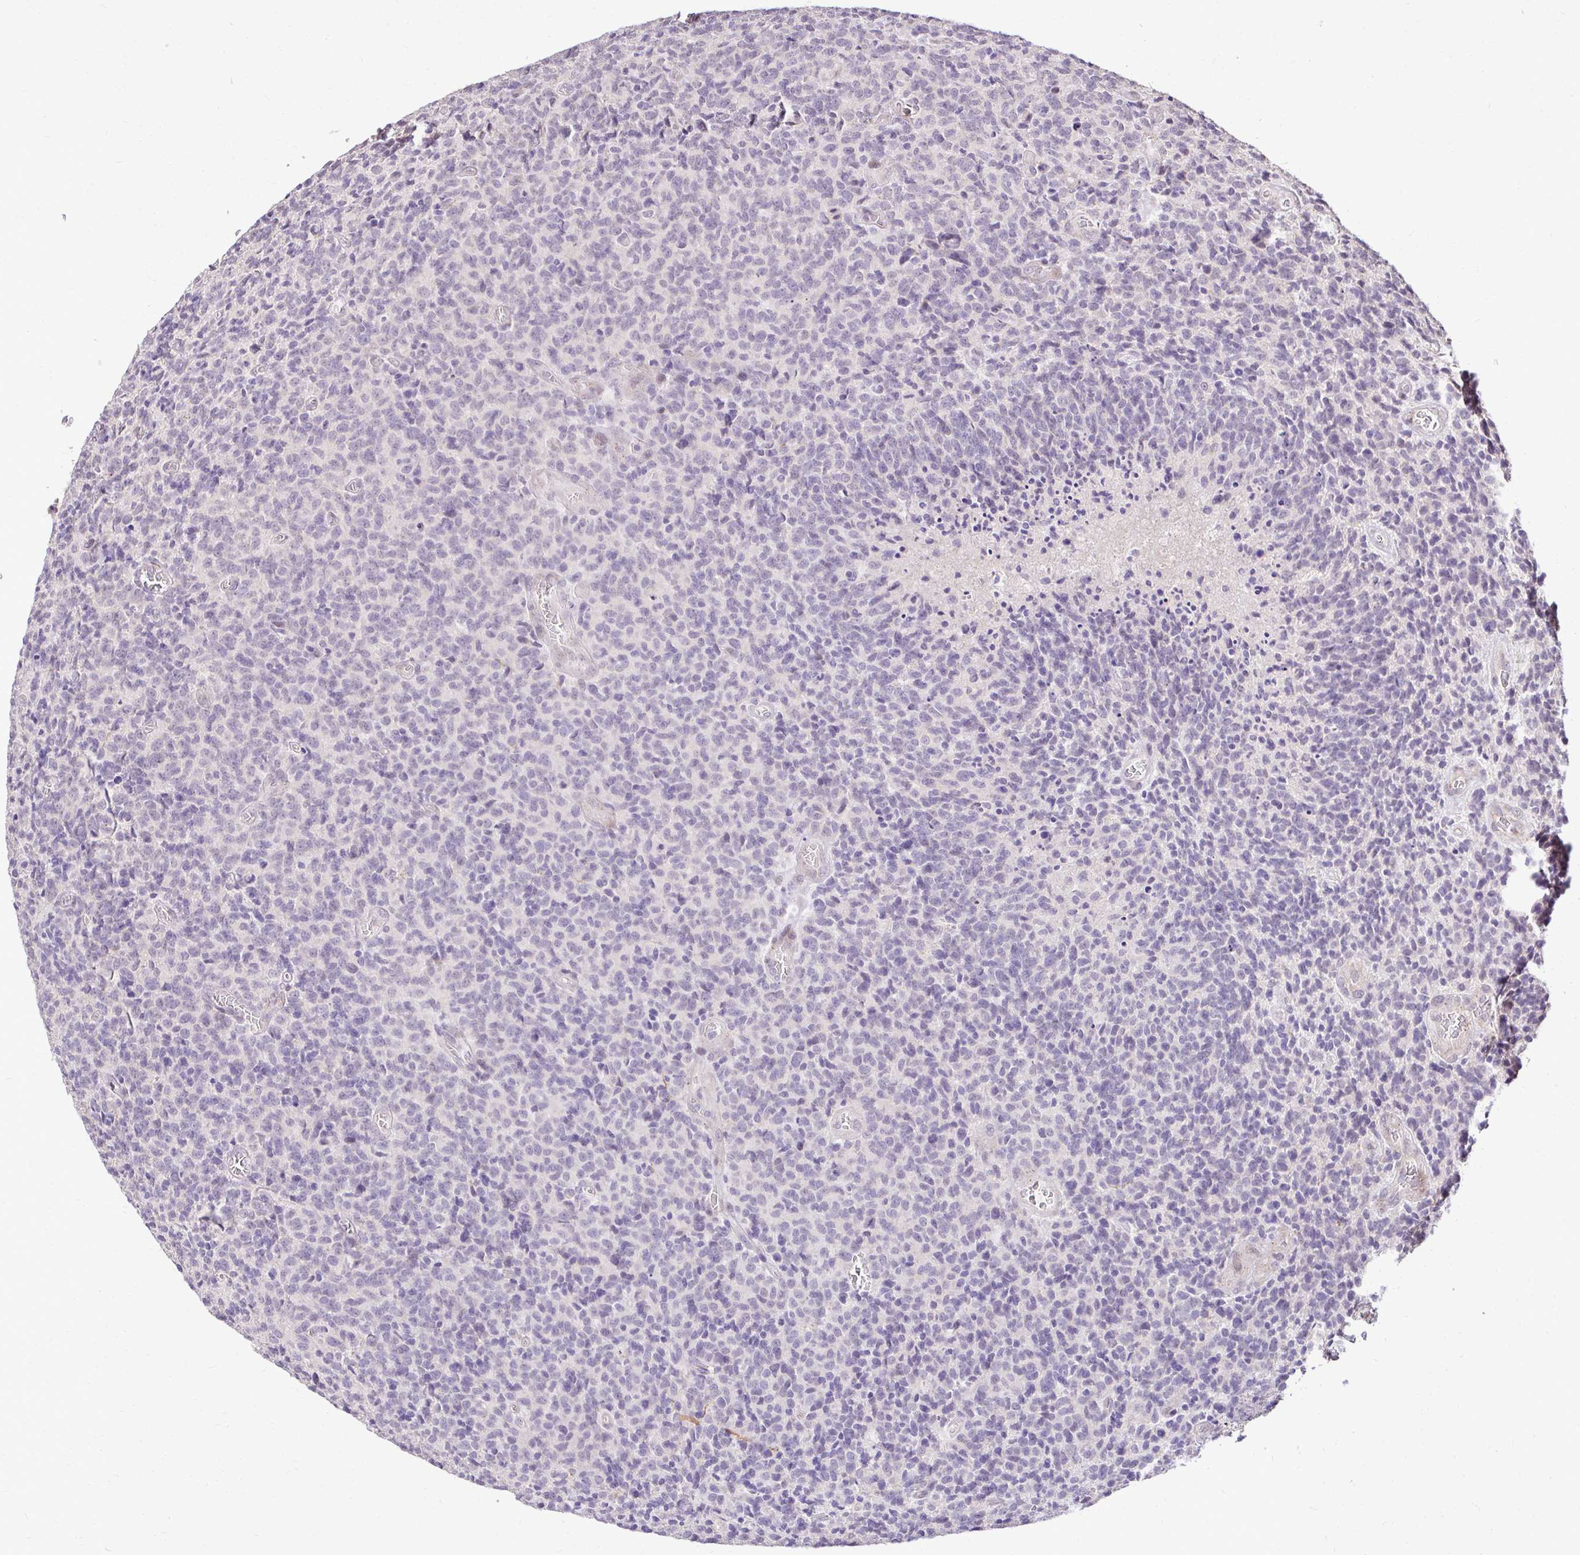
{"staining": {"intensity": "negative", "quantity": "none", "location": "none"}, "tissue": "glioma", "cell_type": "Tumor cells", "image_type": "cancer", "snomed": [{"axis": "morphology", "description": "Glioma, malignant, High grade"}, {"axis": "topography", "description": "Brain"}], "caption": "Immunohistochemistry histopathology image of glioma stained for a protein (brown), which shows no positivity in tumor cells.", "gene": "KIAA1210", "patient": {"sex": "male", "age": 76}}